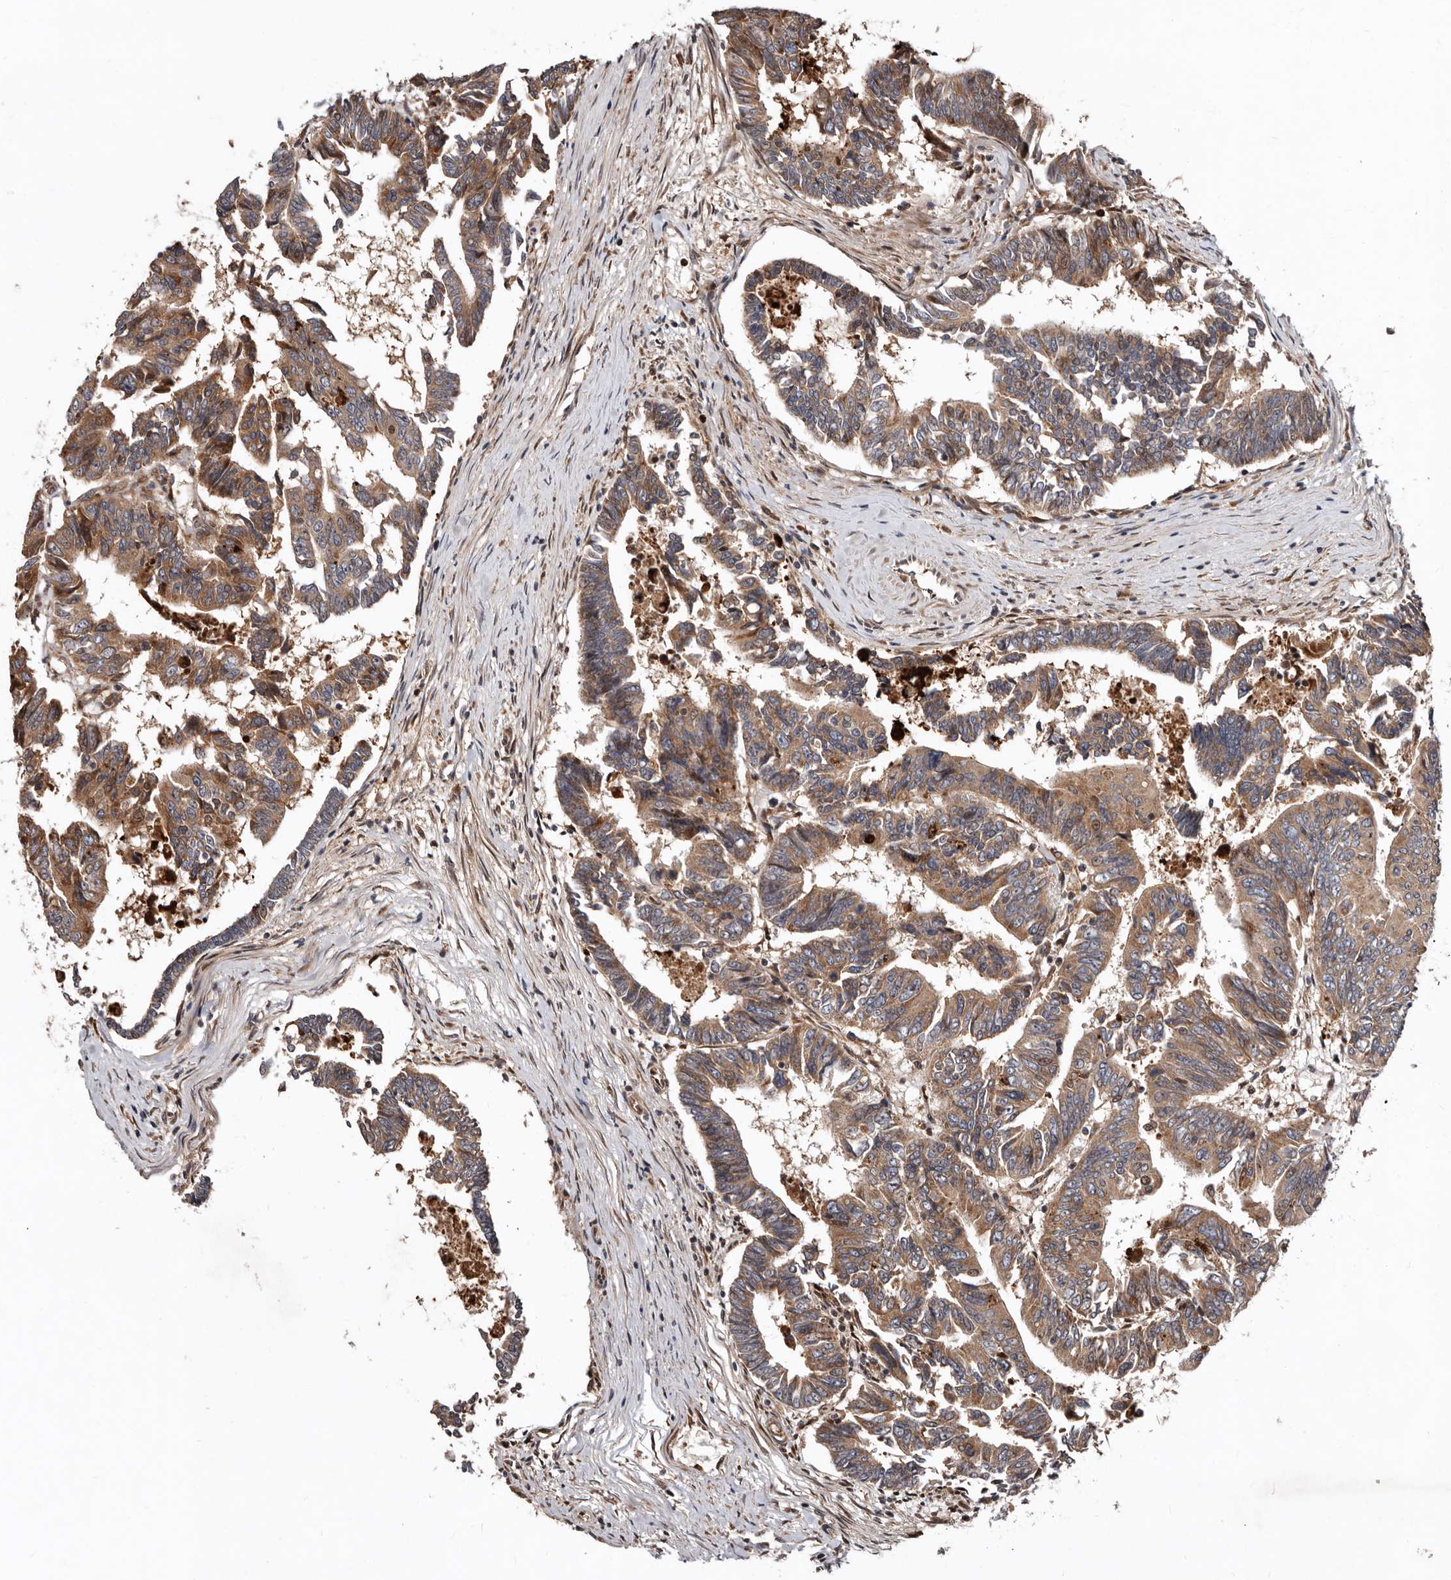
{"staining": {"intensity": "moderate", "quantity": ">75%", "location": "cytoplasmic/membranous"}, "tissue": "colorectal cancer", "cell_type": "Tumor cells", "image_type": "cancer", "snomed": [{"axis": "morphology", "description": "Adenocarcinoma, NOS"}, {"axis": "topography", "description": "Rectum"}], "caption": "Moderate cytoplasmic/membranous protein positivity is present in approximately >75% of tumor cells in colorectal cancer (adenocarcinoma).", "gene": "WEE2", "patient": {"sex": "female", "age": 65}}